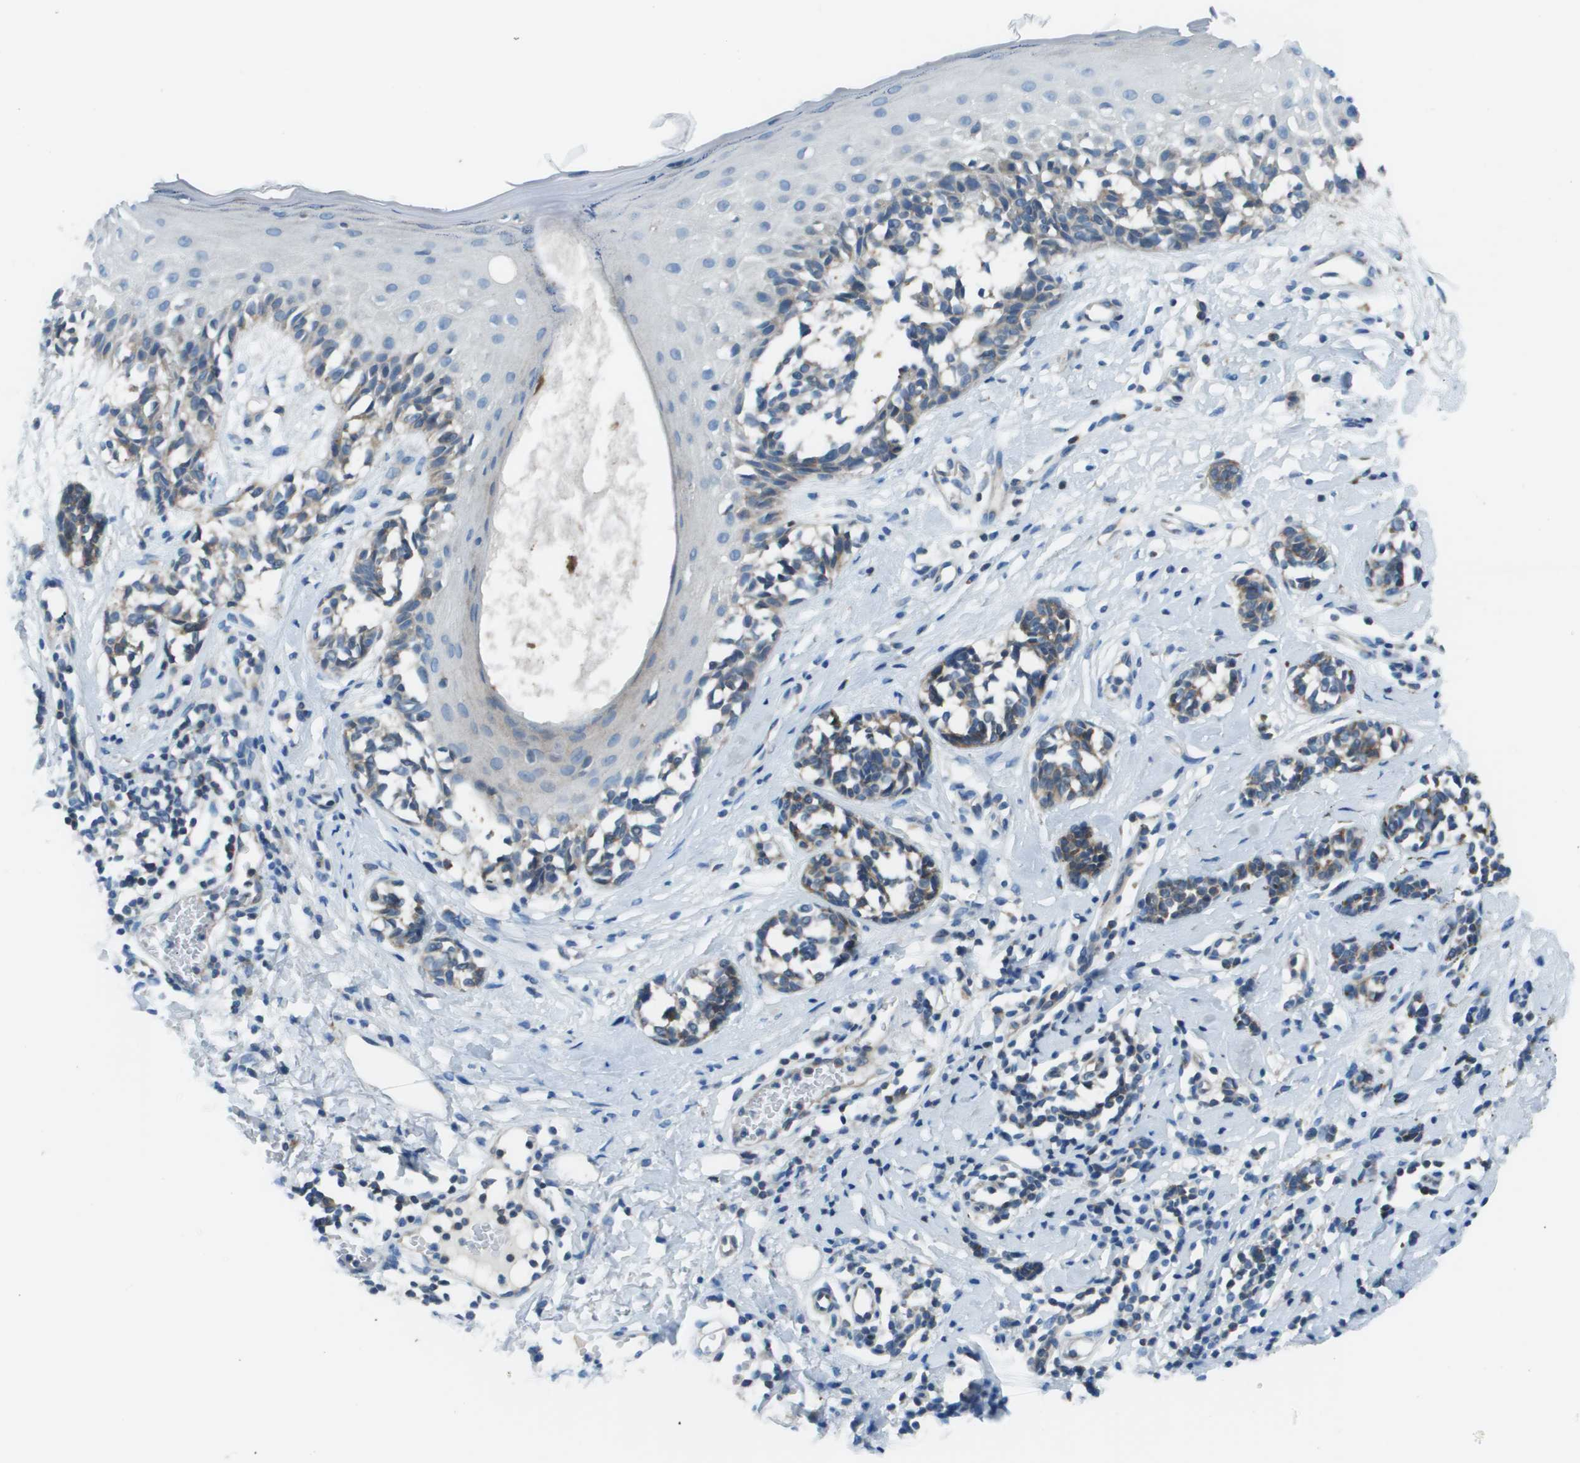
{"staining": {"intensity": "weak", "quantity": "25%-75%", "location": "cytoplasmic/membranous"}, "tissue": "melanoma", "cell_type": "Tumor cells", "image_type": "cancer", "snomed": [{"axis": "morphology", "description": "Malignant melanoma, NOS"}, {"axis": "topography", "description": "Skin"}], "caption": "Weak cytoplasmic/membranous protein expression is appreciated in approximately 25%-75% of tumor cells in melanoma.", "gene": "STIP1", "patient": {"sex": "male", "age": 64}}